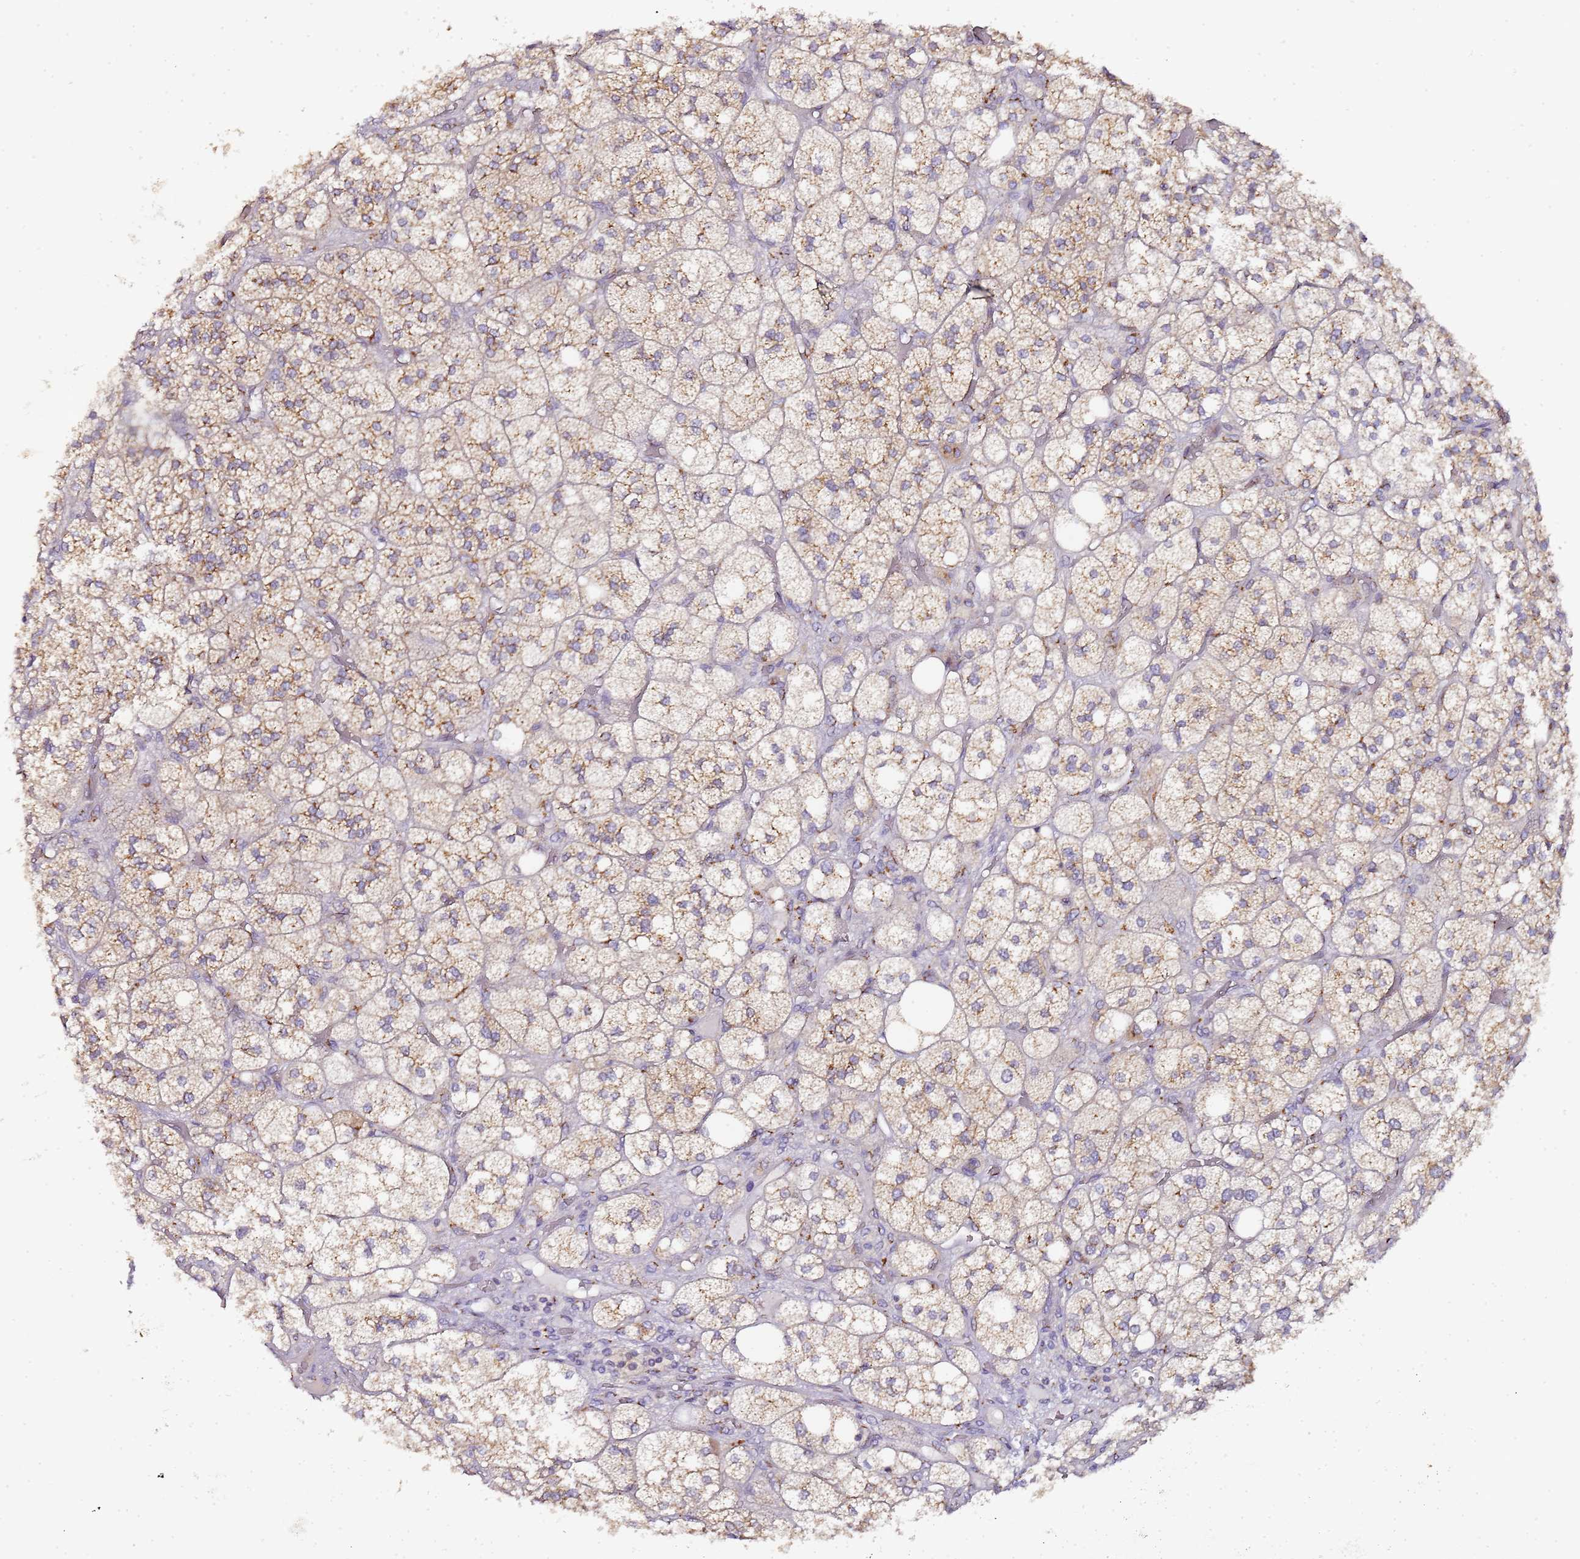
{"staining": {"intensity": "moderate", "quantity": "25%-75%", "location": "cytoplasmic/membranous"}, "tissue": "adrenal gland", "cell_type": "Glandular cells", "image_type": "normal", "snomed": [{"axis": "morphology", "description": "Normal tissue, NOS"}, {"axis": "topography", "description": "Adrenal gland"}], "caption": "The histopathology image exhibits immunohistochemical staining of benign adrenal gland. There is moderate cytoplasmic/membranous expression is appreciated in about 25%-75% of glandular cells. Immunohistochemistry (ihc) stains the protein of interest in brown and the nuclei are stained blue.", "gene": "MRPL49", "patient": {"sex": "male", "age": 61}}